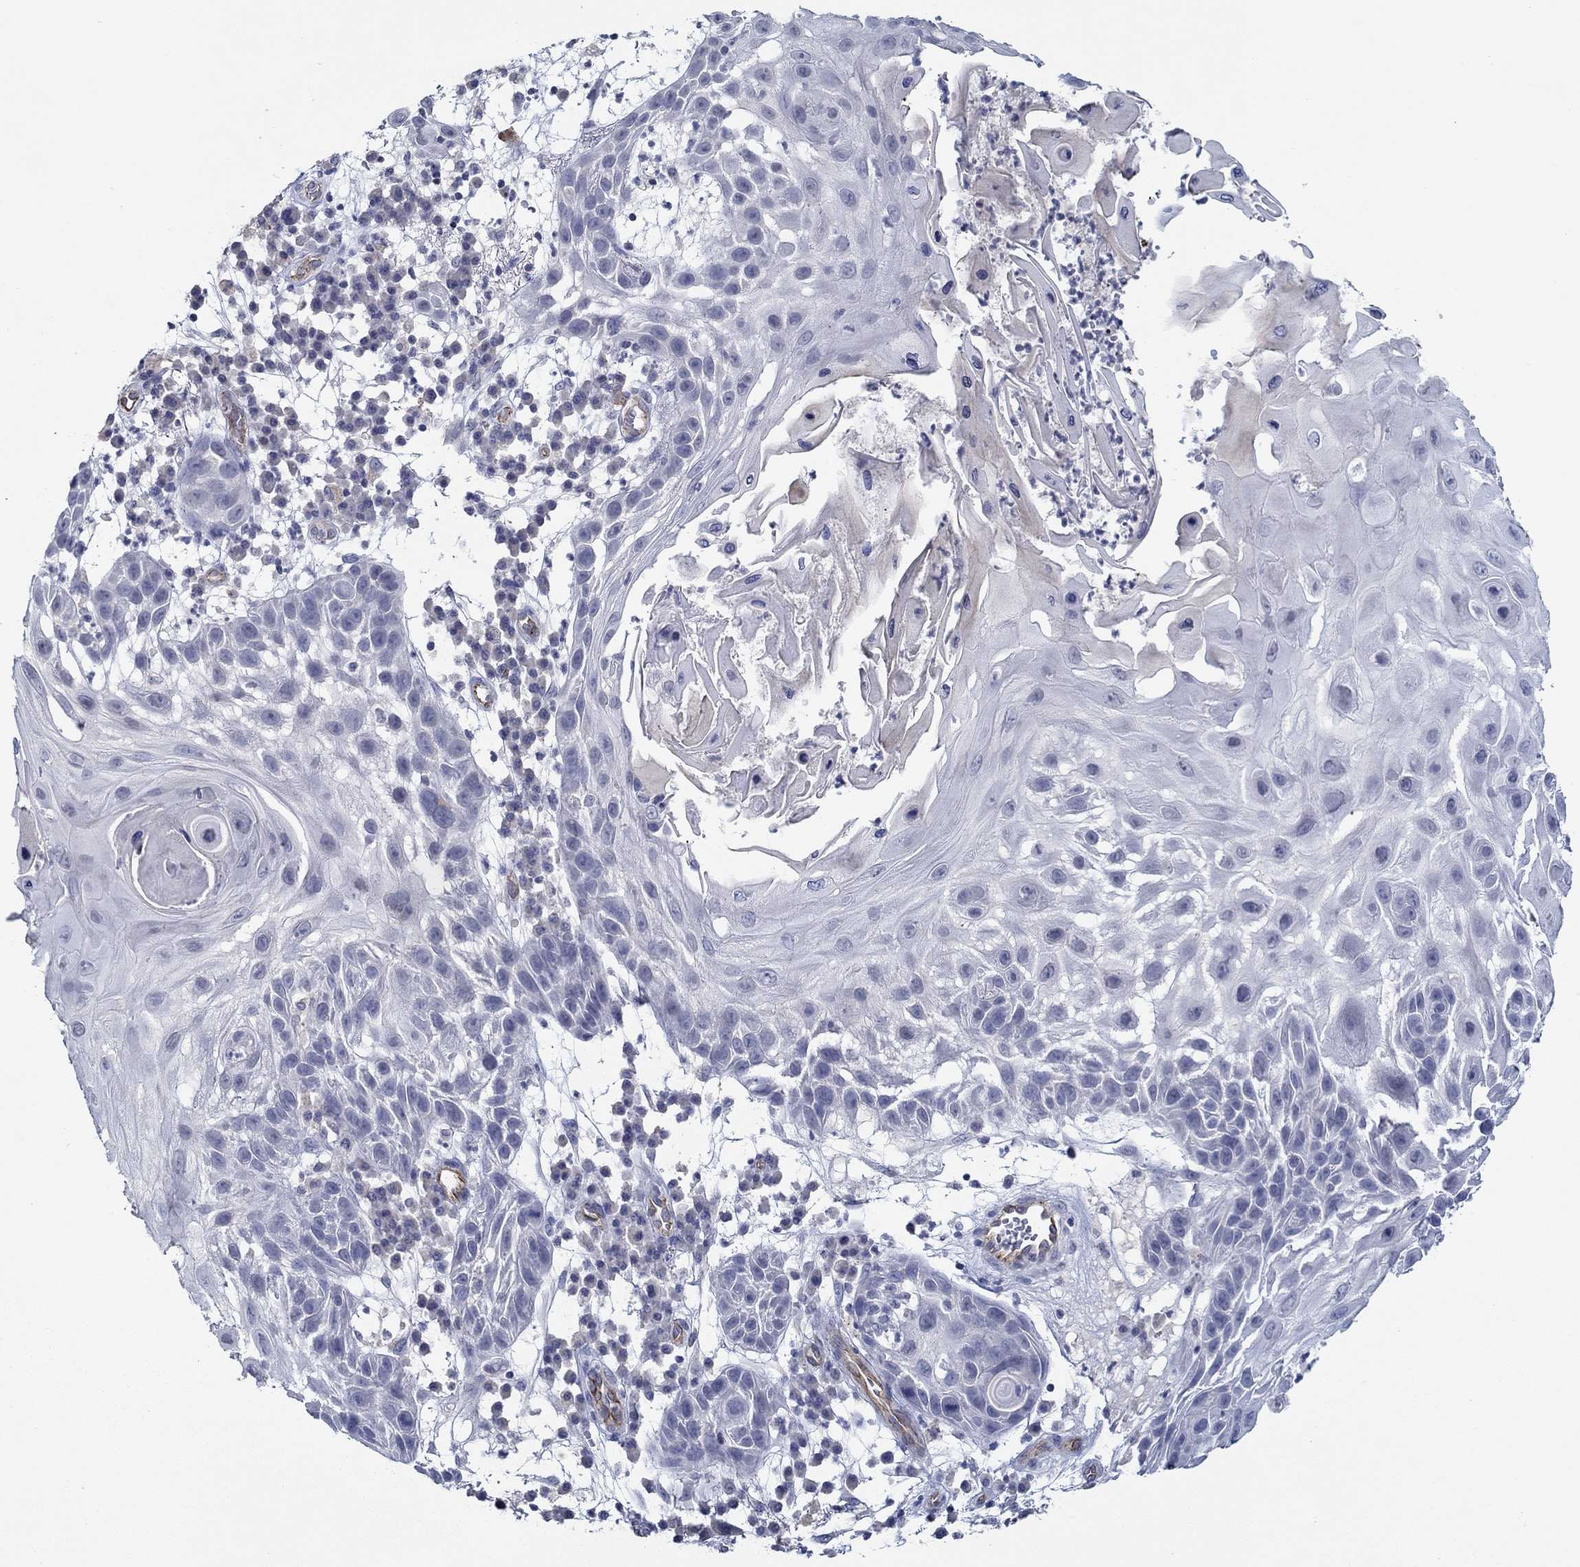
{"staining": {"intensity": "negative", "quantity": "none", "location": "none"}, "tissue": "skin cancer", "cell_type": "Tumor cells", "image_type": "cancer", "snomed": [{"axis": "morphology", "description": "Normal tissue, NOS"}, {"axis": "morphology", "description": "Squamous cell carcinoma, NOS"}, {"axis": "topography", "description": "Skin"}], "caption": "Human skin cancer stained for a protein using immunohistochemistry (IHC) shows no expression in tumor cells.", "gene": "GJA5", "patient": {"sex": "male", "age": 79}}